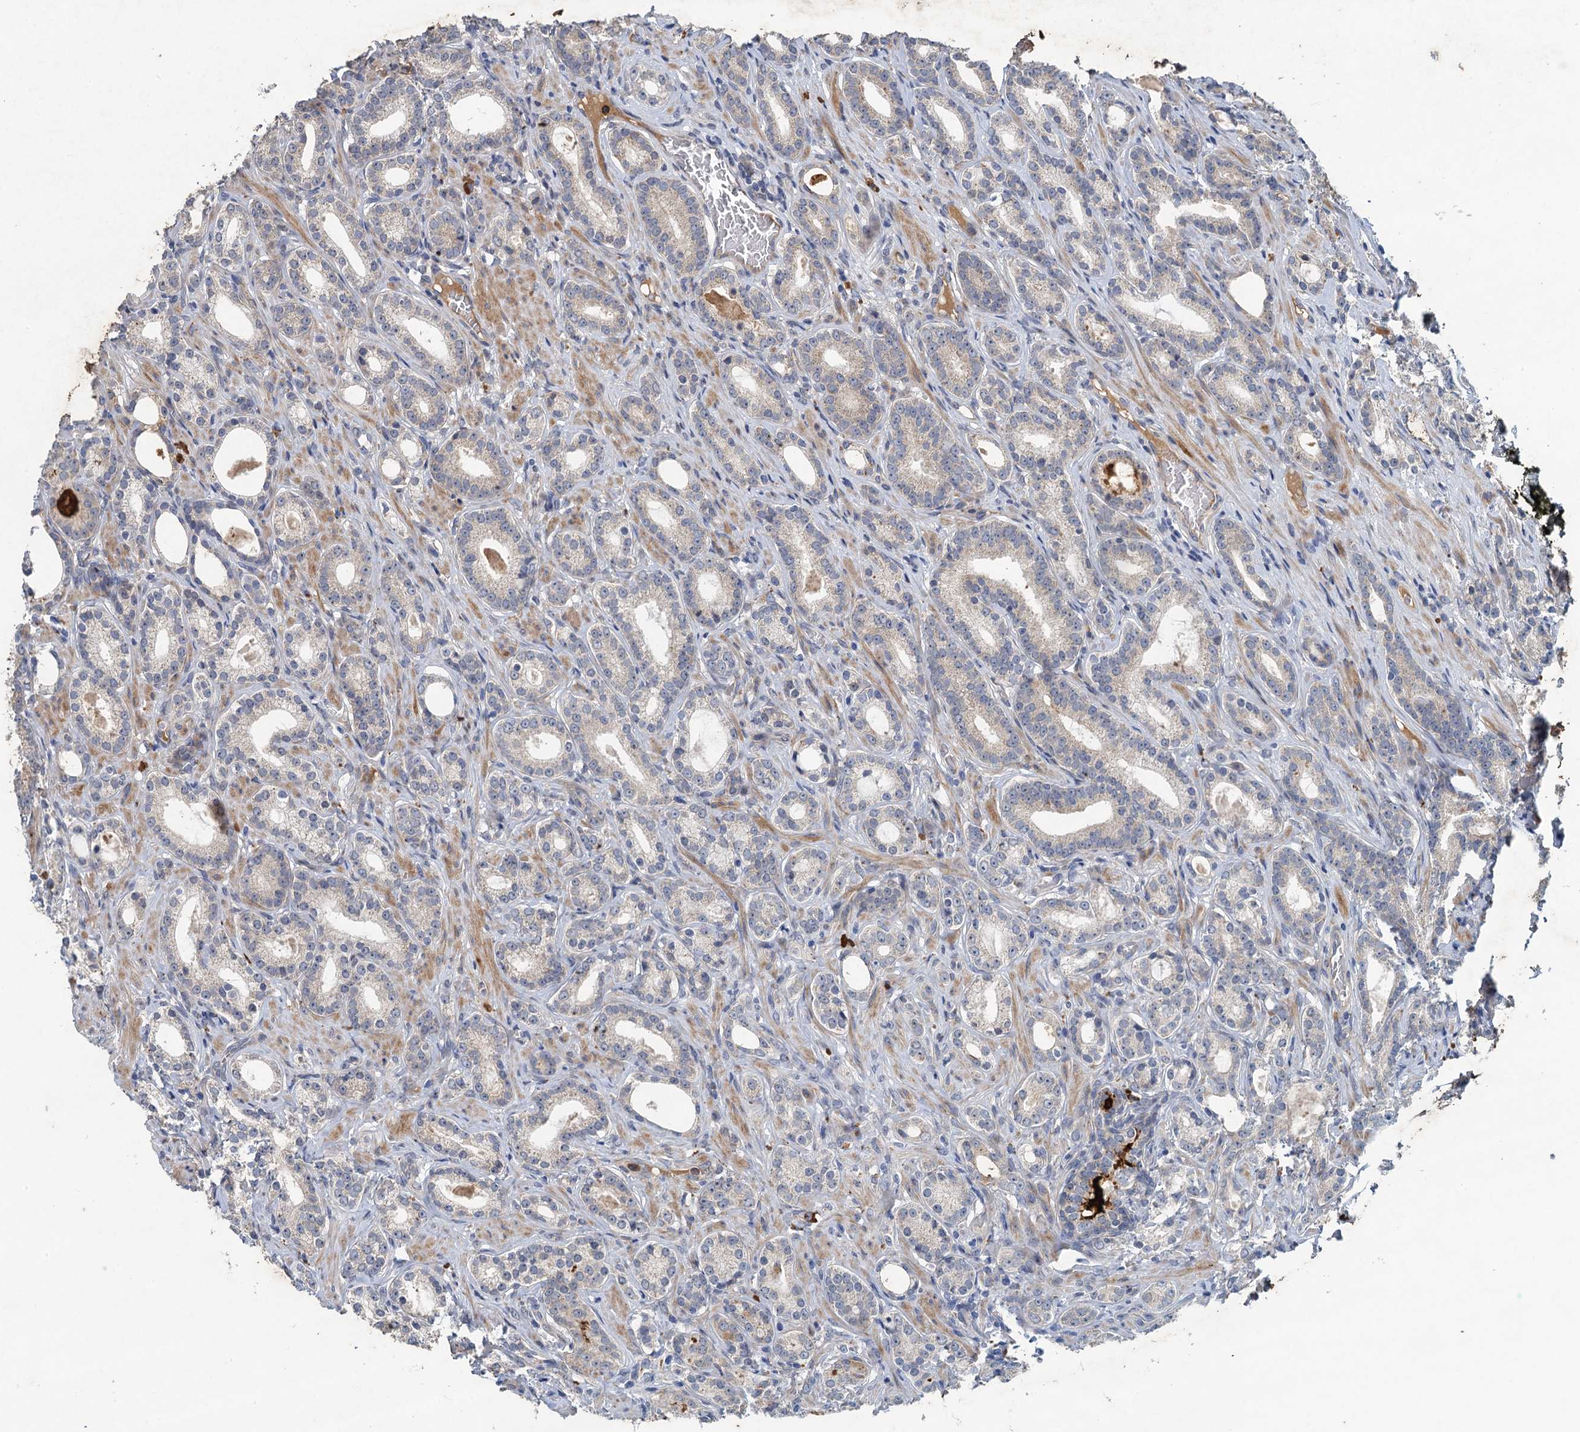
{"staining": {"intensity": "negative", "quantity": "none", "location": "none"}, "tissue": "prostate cancer", "cell_type": "Tumor cells", "image_type": "cancer", "snomed": [{"axis": "morphology", "description": "Adenocarcinoma, Low grade"}, {"axis": "topography", "description": "Prostate"}], "caption": "A high-resolution histopathology image shows IHC staining of prostate cancer, which reveals no significant staining in tumor cells.", "gene": "TPCN1", "patient": {"sex": "male", "age": 71}}